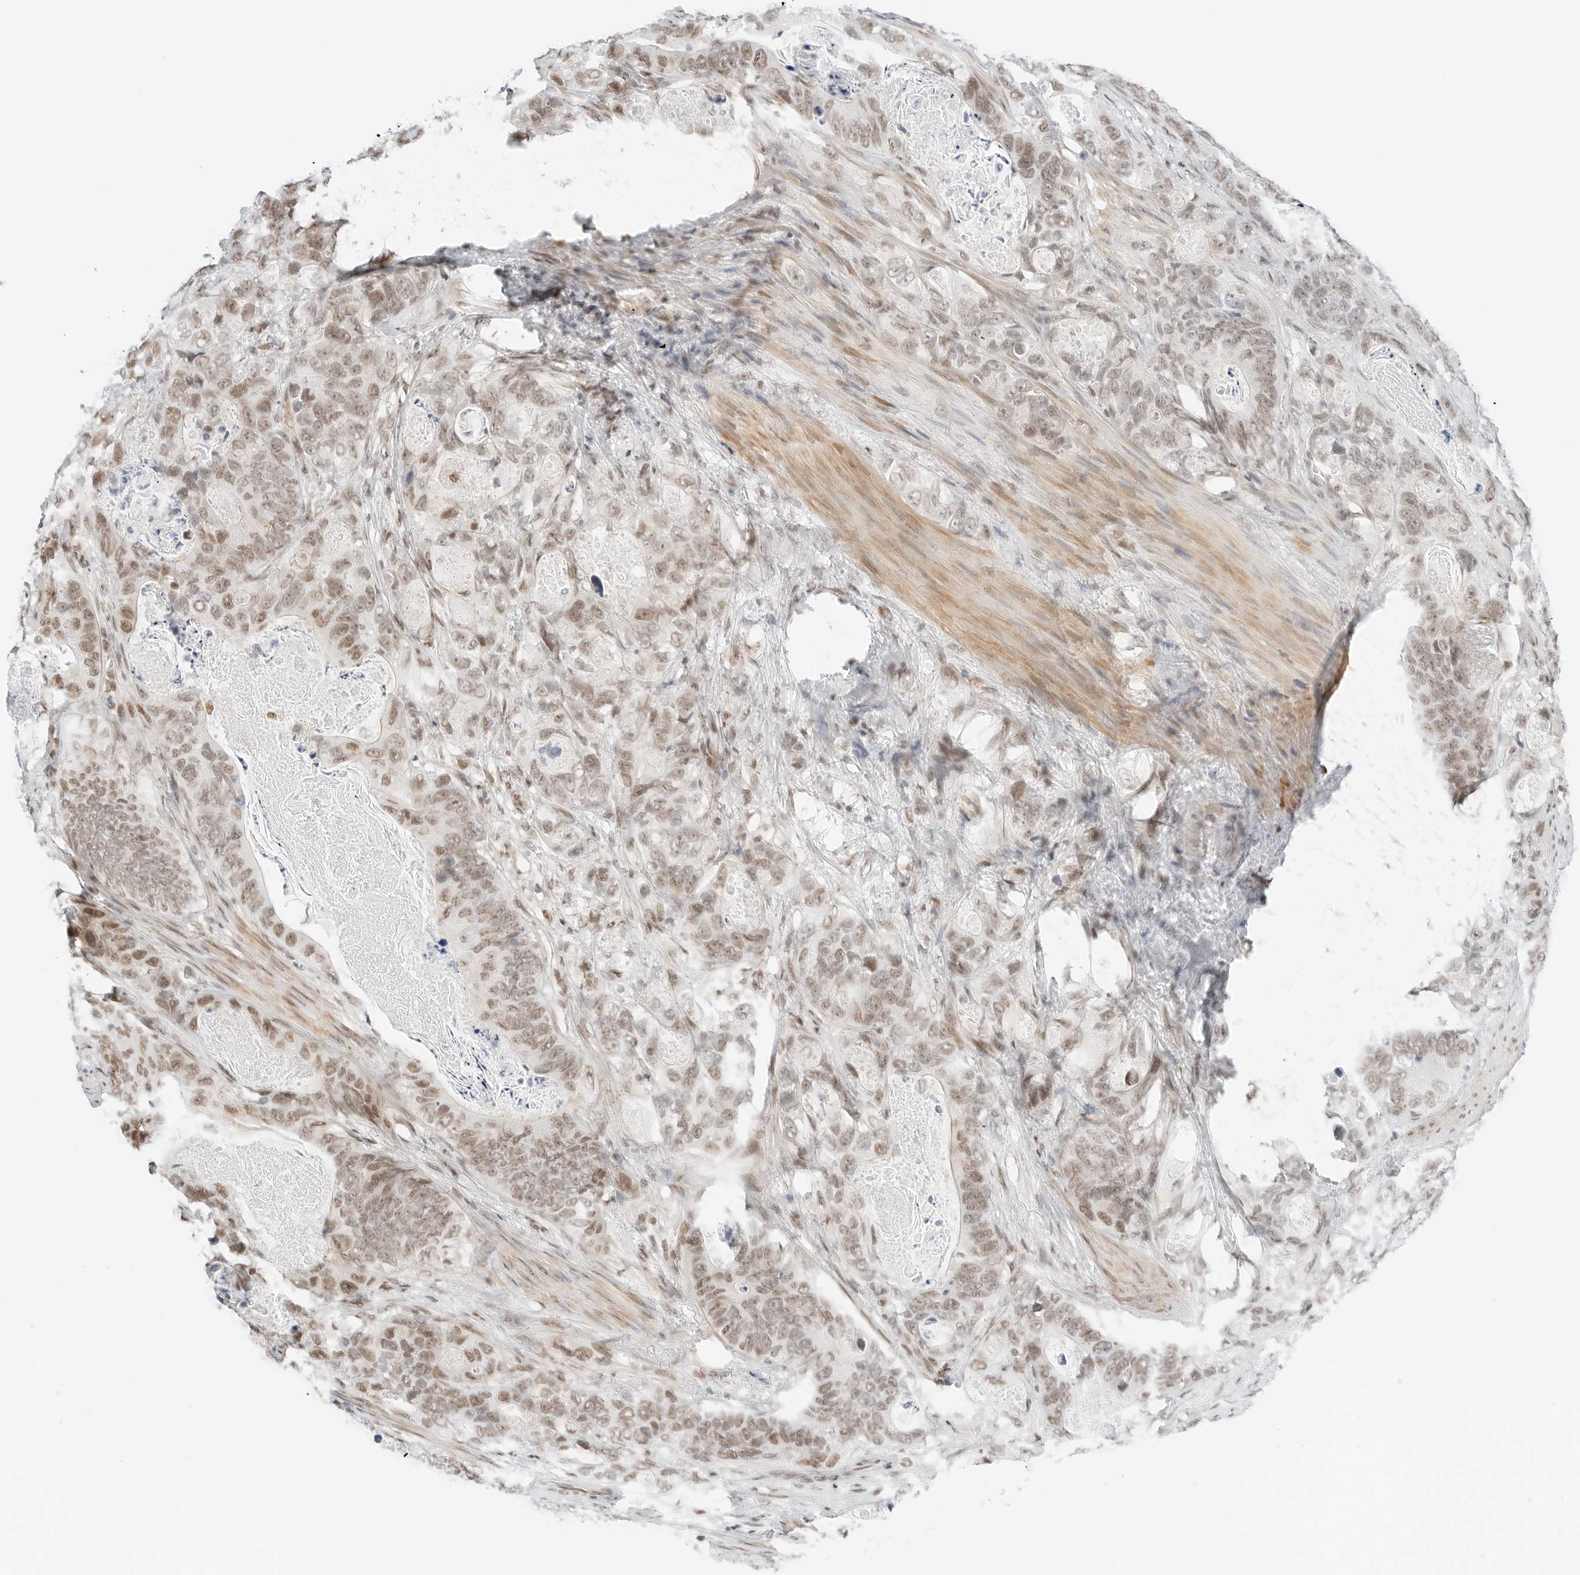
{"staining": {"intensity": "weak", "quantity": ">75%", "location": "nuclear"}, "tissue": "stomach cancer", "cell_type": "Tumor cells", "image_type": "cancer", "snomed": [{"axis": "morphology", "description": "Normal tissue, NOS"}, {"axis": "morphology", "description": "Adenocarcinoma, NOS"}, {"axis": "topography", "description": "Stomach"}], "caption": "This micrograph shows immunohistochemistry (IHC) staining of stomach cancer (adenocarcinoma), with low weak nuclear positivity in approximately >75% of tumor cells.", "gene": "CRTC2", "patient": {"sex": "female", "age": 89}}